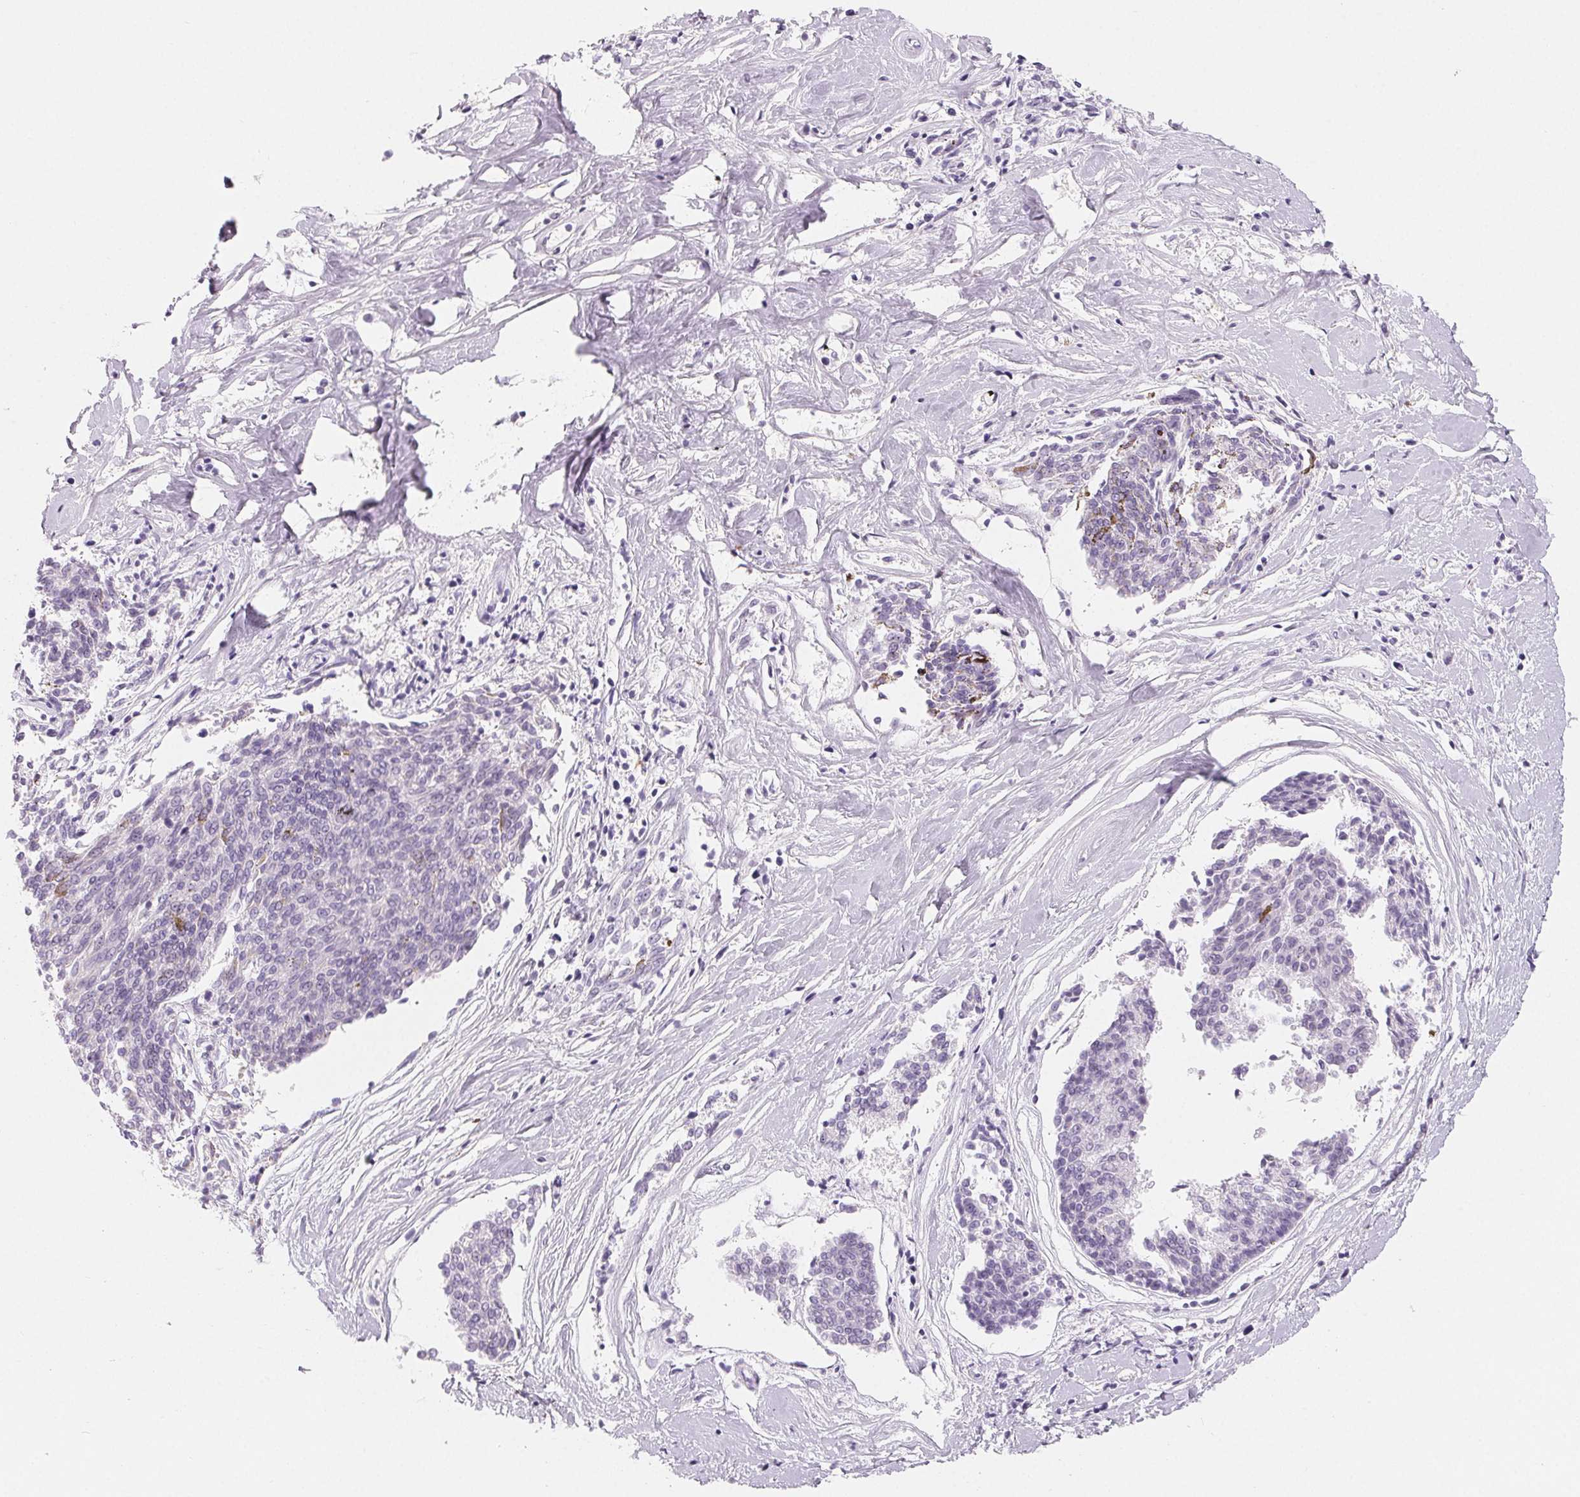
{"staining": {"intensity": "negative", "quantity": "none", "location": "none"}, "tissue": "melanoma", "cell_type": "Tumor cells", "image_type": "cancer", "snomed": [{"axis": "morphology", "description": "Malignant melanoma, NOS"}, {"axis": "topography", "description": "Skin"}], "caption": "Immunohistochemistry (IHC) histopathology image of neoplastic tissue: human melanoma stained with DAB (3,3'-diaminobenzidine) exhibits no significant protein expression in tumor cells.", "gene": "SPACA5B", "patient": {"sex": "female", "age": 72}}